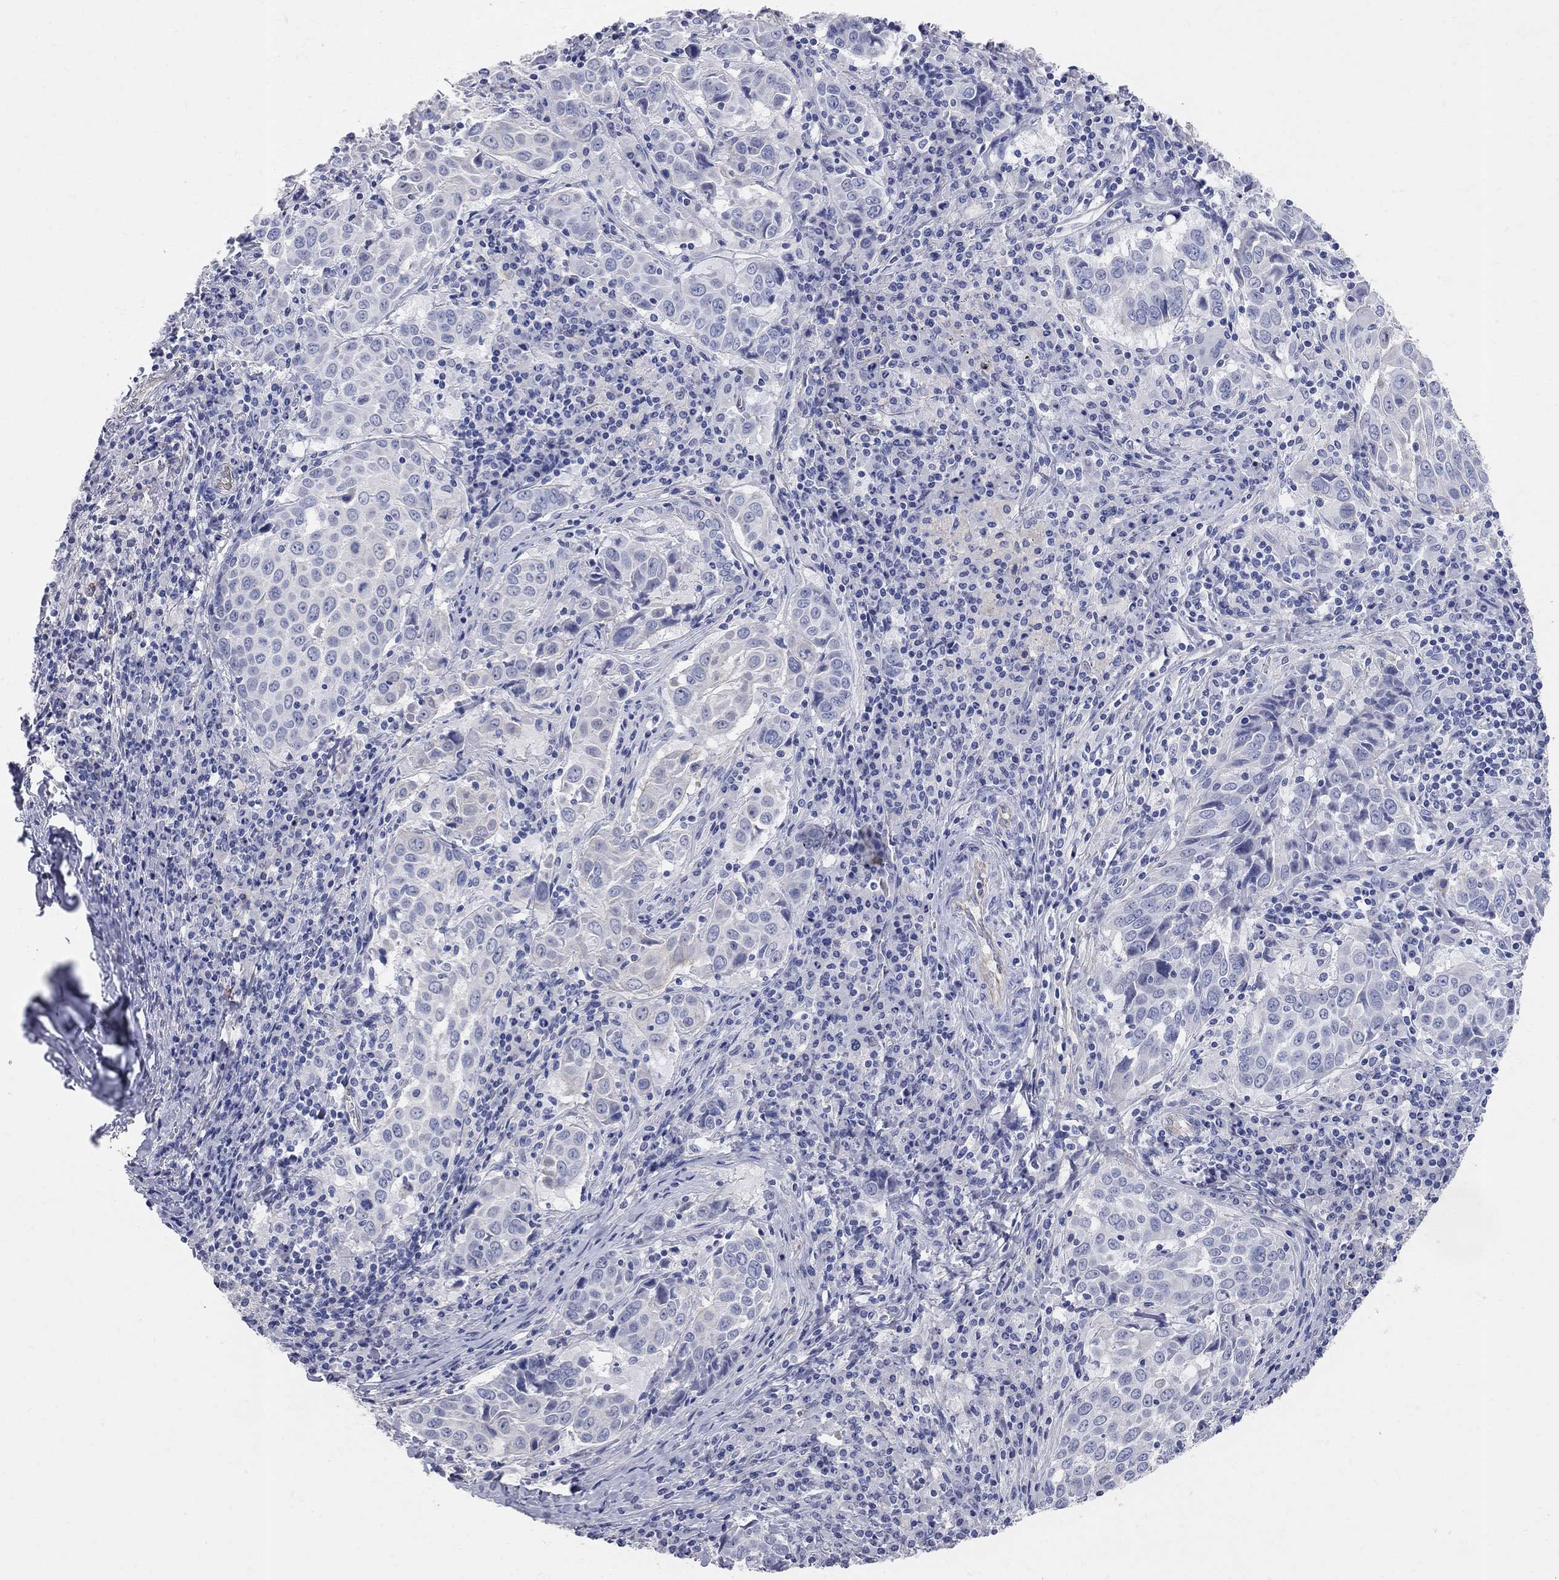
{"staining": {"intensity": "negative", "quantity": "none", "location": "none"}, "tissue": "lung cancer", "cell_type": "Tumor cells", "image_type": "cancer", "snomed": [{"axis": "morphology", "description": "Squamous cell carcinoma, NOS"}, {"axis": "topography", "description": "Lung"}], "caption": "Tumor cells are negative for brown protein staining in lung cancer (squamous cell carcinoma). Nuclei are stained in blue.", "gene": "AOX1", "patient": {"sex": "male", "age": 57}}